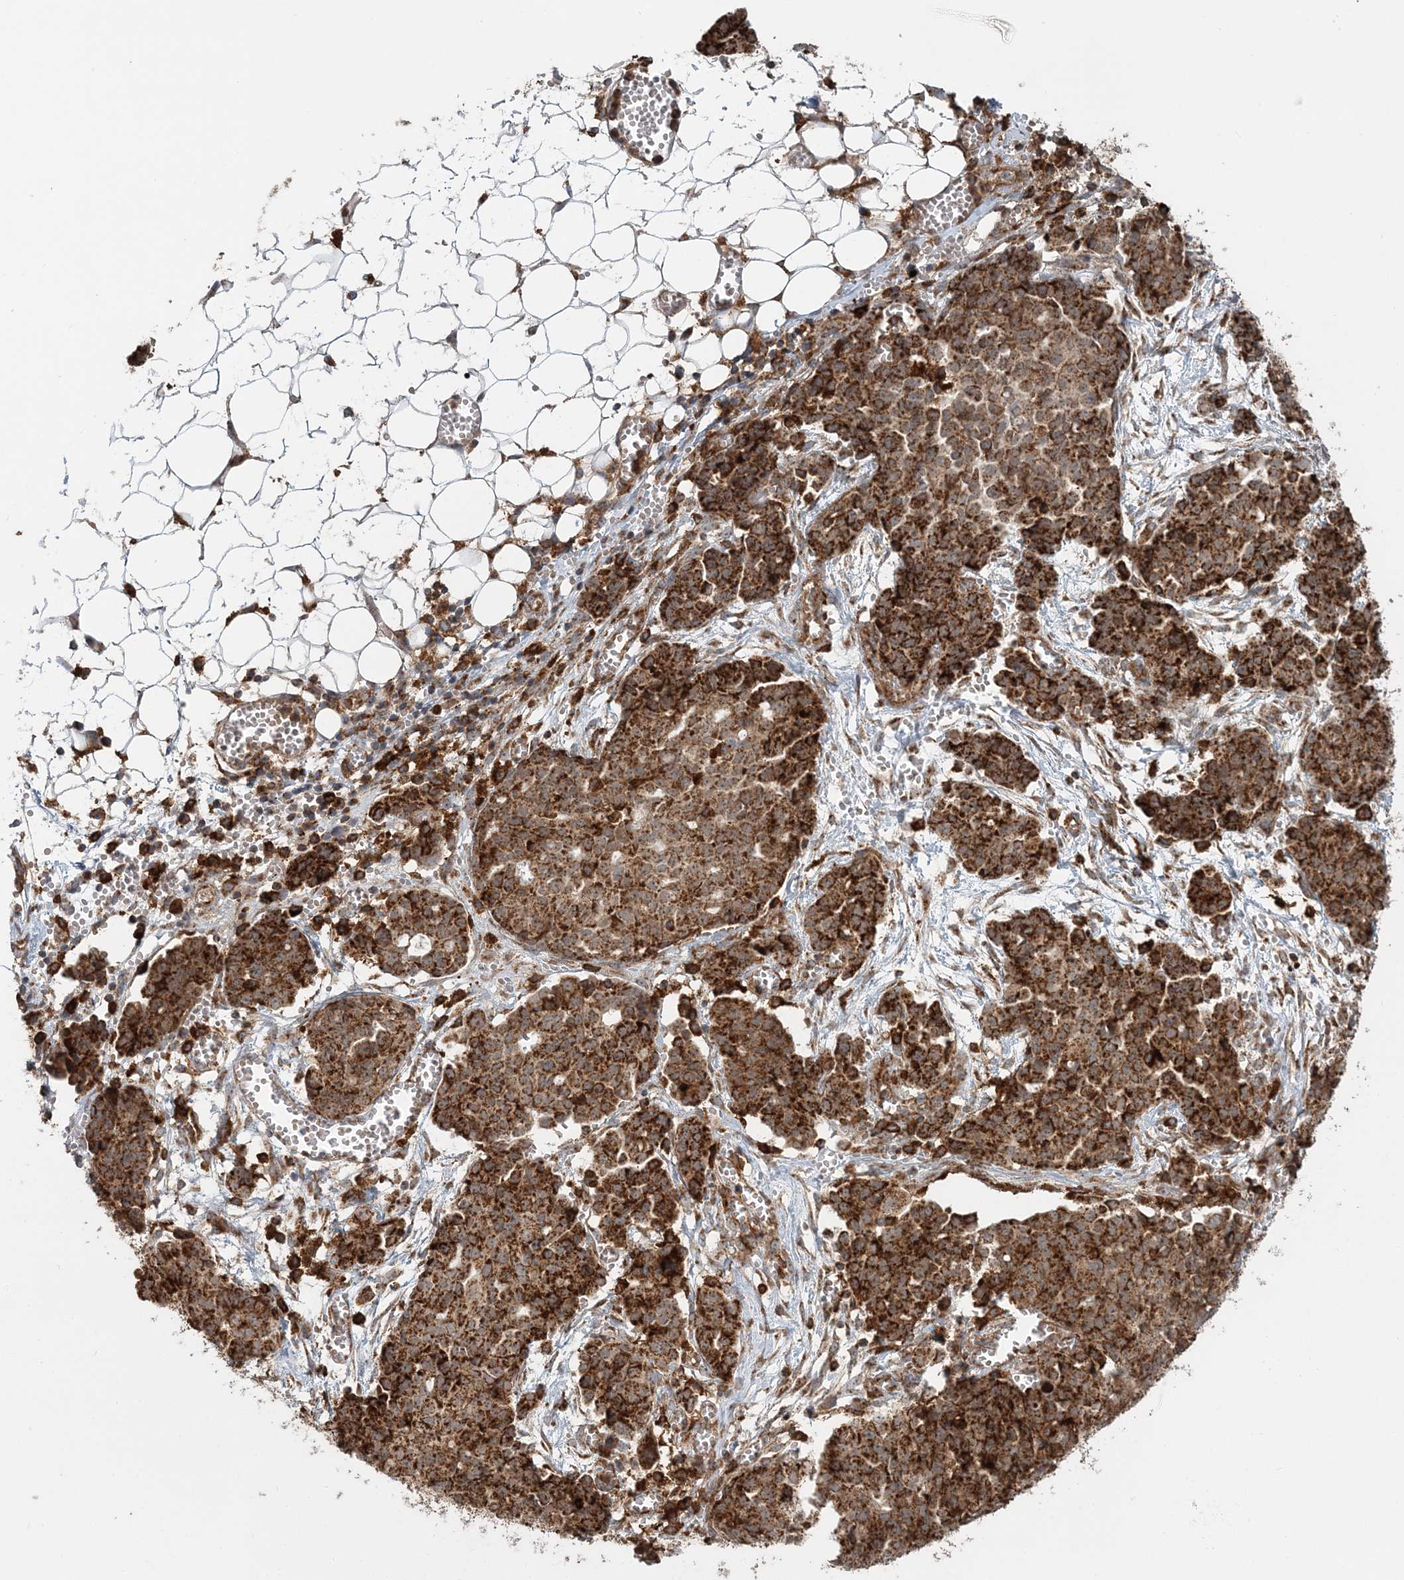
{"staining": {"intensity": "strong", "quantity": ">75%", "location": "cytoplasmic/membranous"}, "tissue": "ovarian cancer", "cell_type": "Tumor cells", "image_type": "cancer", "snomed": [{"axis": "morphology", "description": "Cystadenocarcinoma, serous, NOS"}, {"axis": "topography", "description": "Soft tissue"}, {"axis": "topography", "description": "Ovary"}], "caption": "Immunohistochemistry of ovarian serous cystadenocarcinoma exhibits high levels of strong cytoplasmic/membranous positivity in about >75% of tumor cells.", "gene": "LRPPRC", "patient": {"sex": "female", "age": 57}}